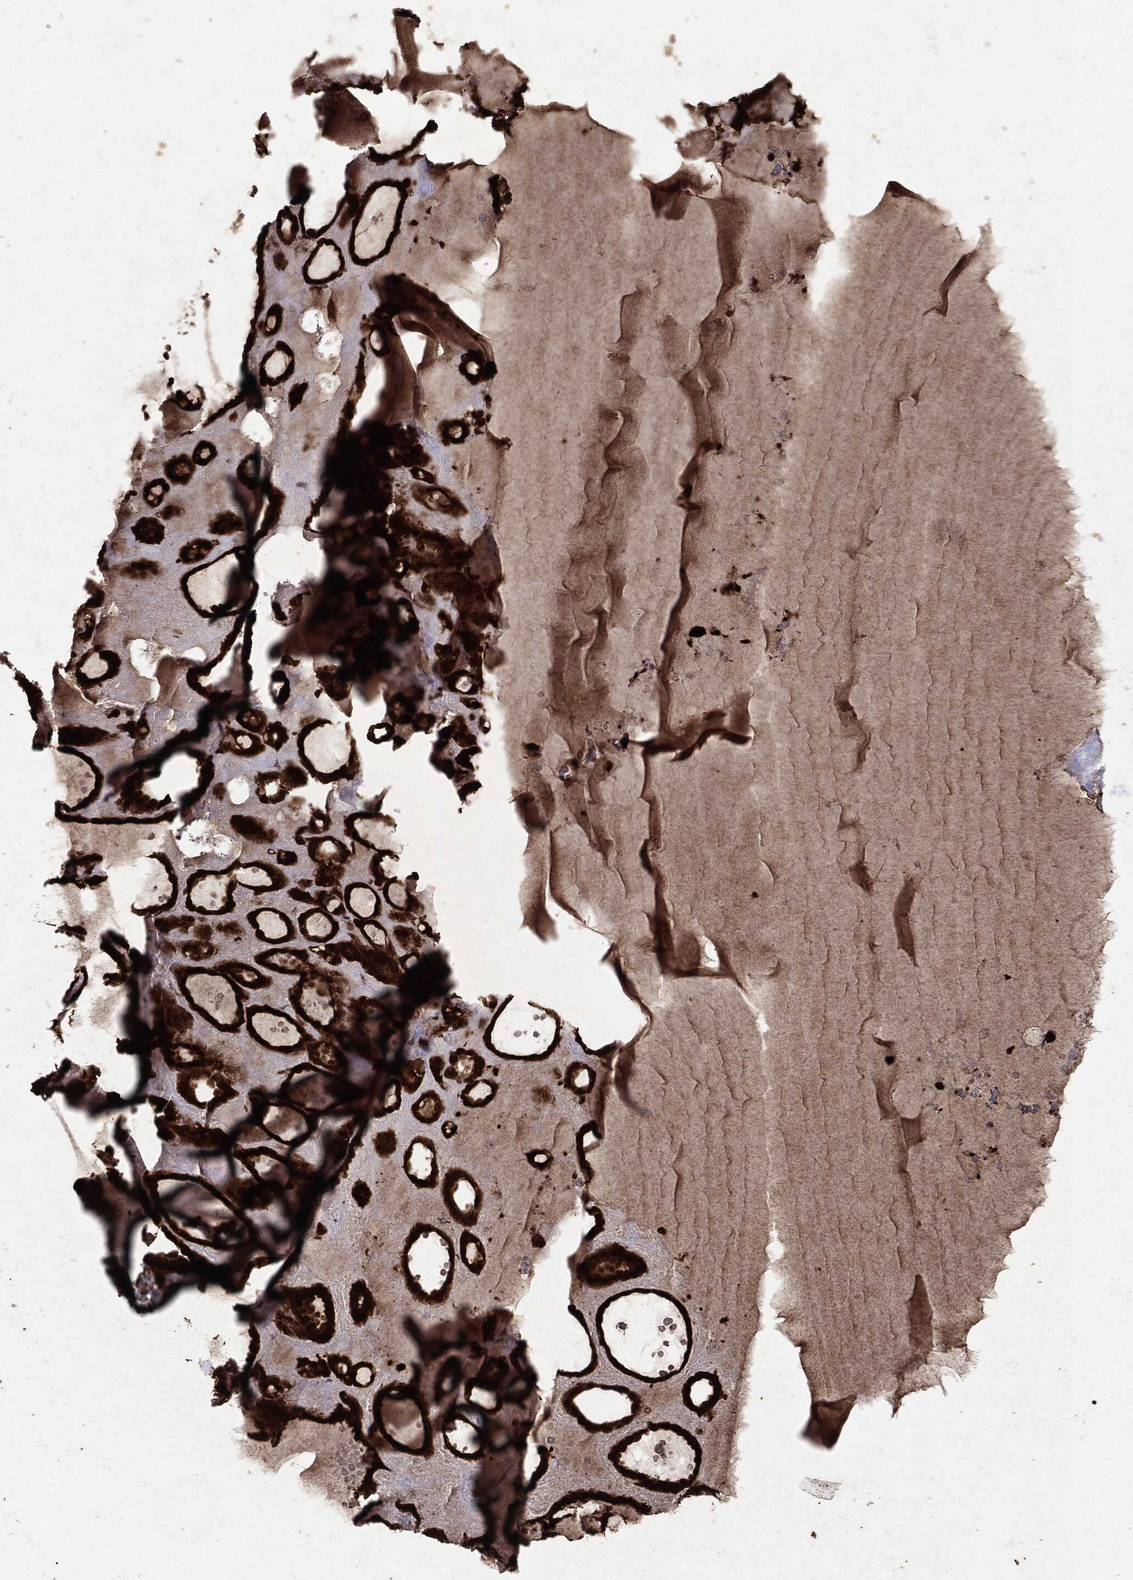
{"staining": {"intensity": "strong", "quantity": ">75%", "location": "cytoplasmic/membranous,nuclear"}, "tissue": "thyroid gland", "cell_type": "Glandular cells", "image_type": "normal", "snomed": [{"axis": "morphology", "description": "Normal tissue, NOS"}, {"axis": "topography", "description": "Thyroid gland"}], "caption": "Strong cytoplasmic/membranous,nuclear protein positivity is seen in about >75% of glandular cells in thyroid gland.", "gene": "PEBP1", "patient": {"sex": "male", "age": 63}}